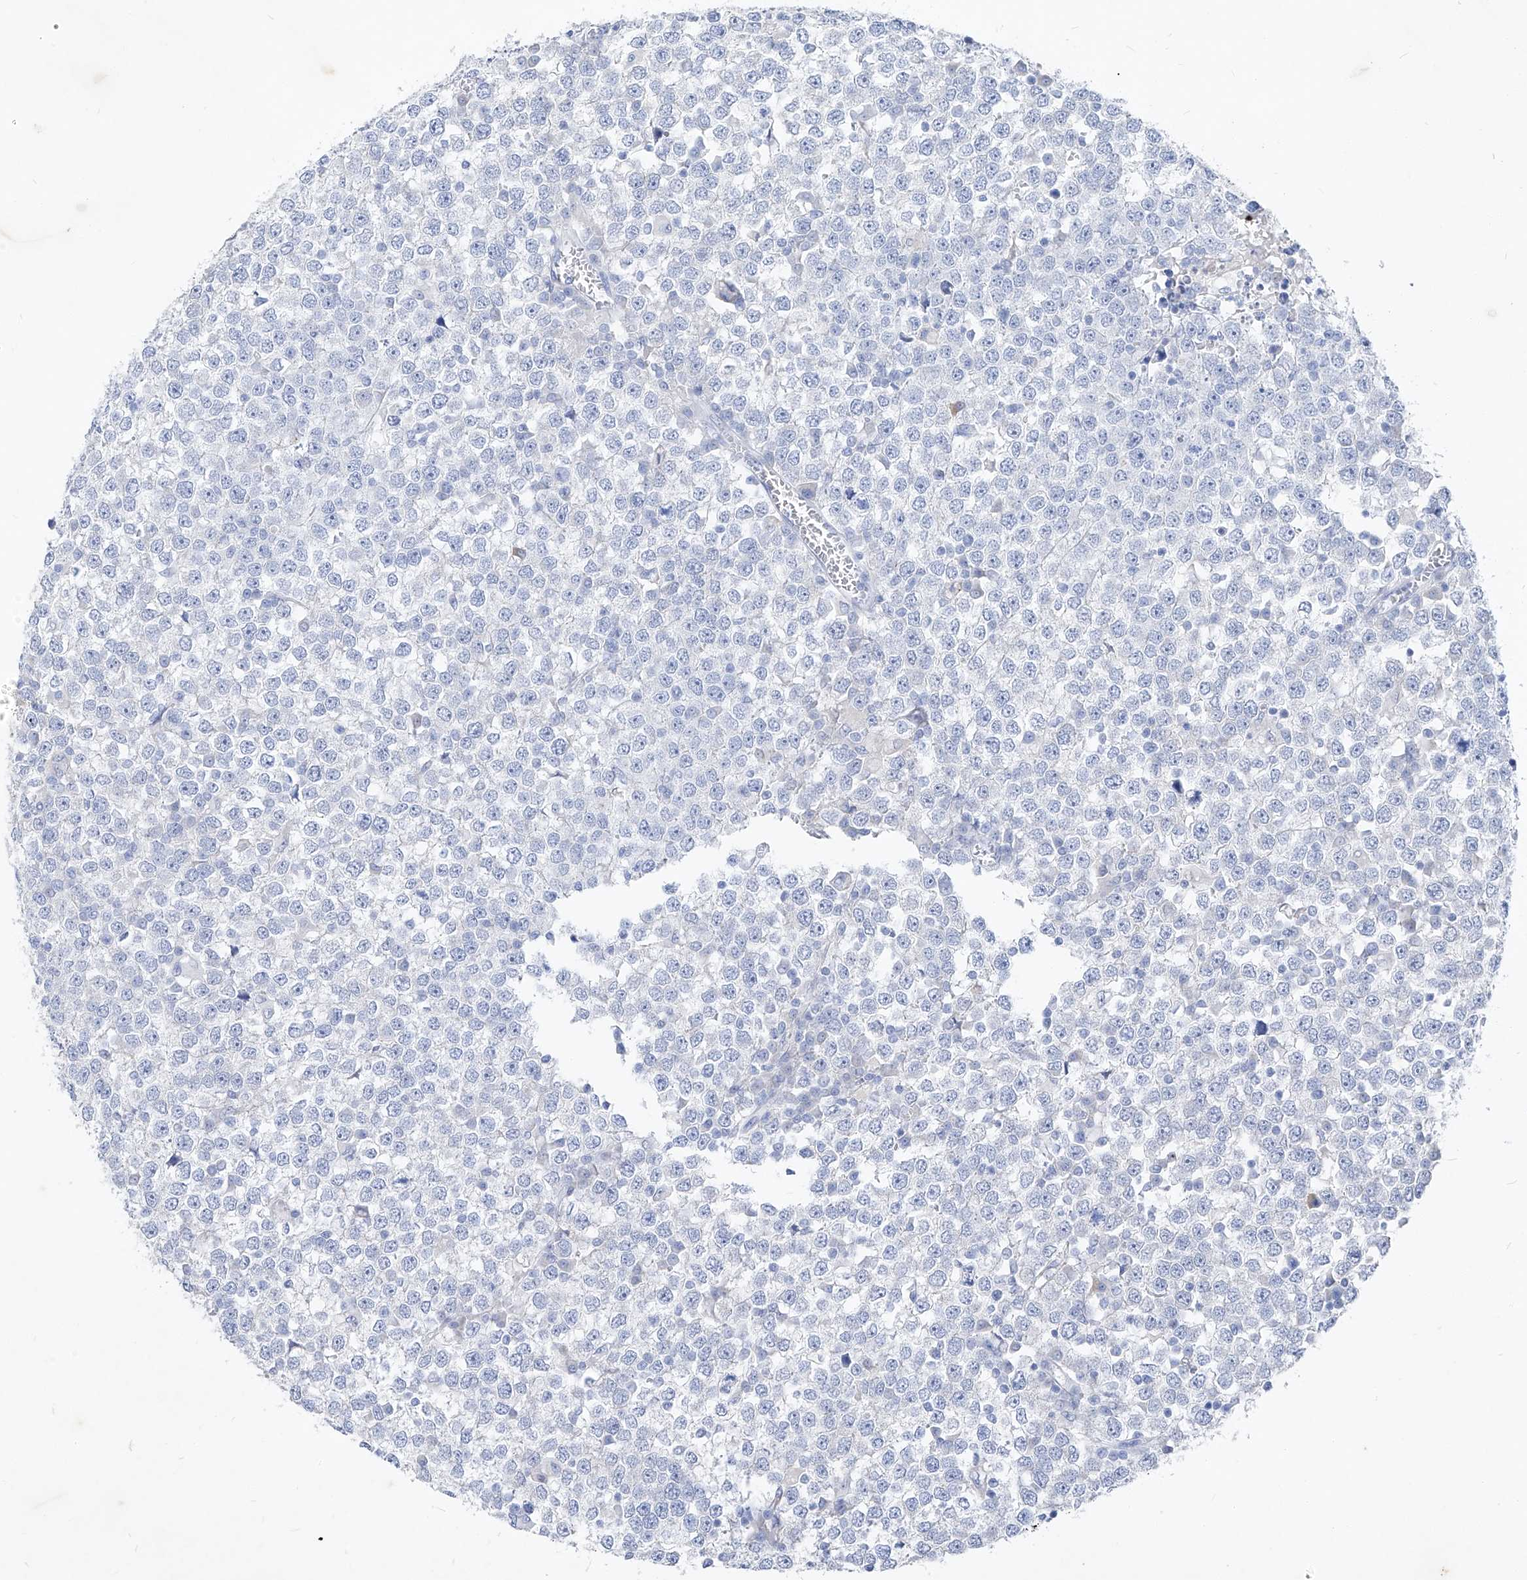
{"staining": {"intensity": "negative", "quantity": "none", "location": "none"}, "tissue": "testis cancer", "cell_type": "Tumor cells", "image_type": "cancer", "snomed": [{"axis": "morphology", "description": "Seminoma, NOS"}, {"axis": "topography", "description": "Testis"}], "caption": "Protein analysis of testis cancer shows no significant staining in tumor cells.", "gene": "FRS3", "patient": {"sex": "male", "age": 65}}